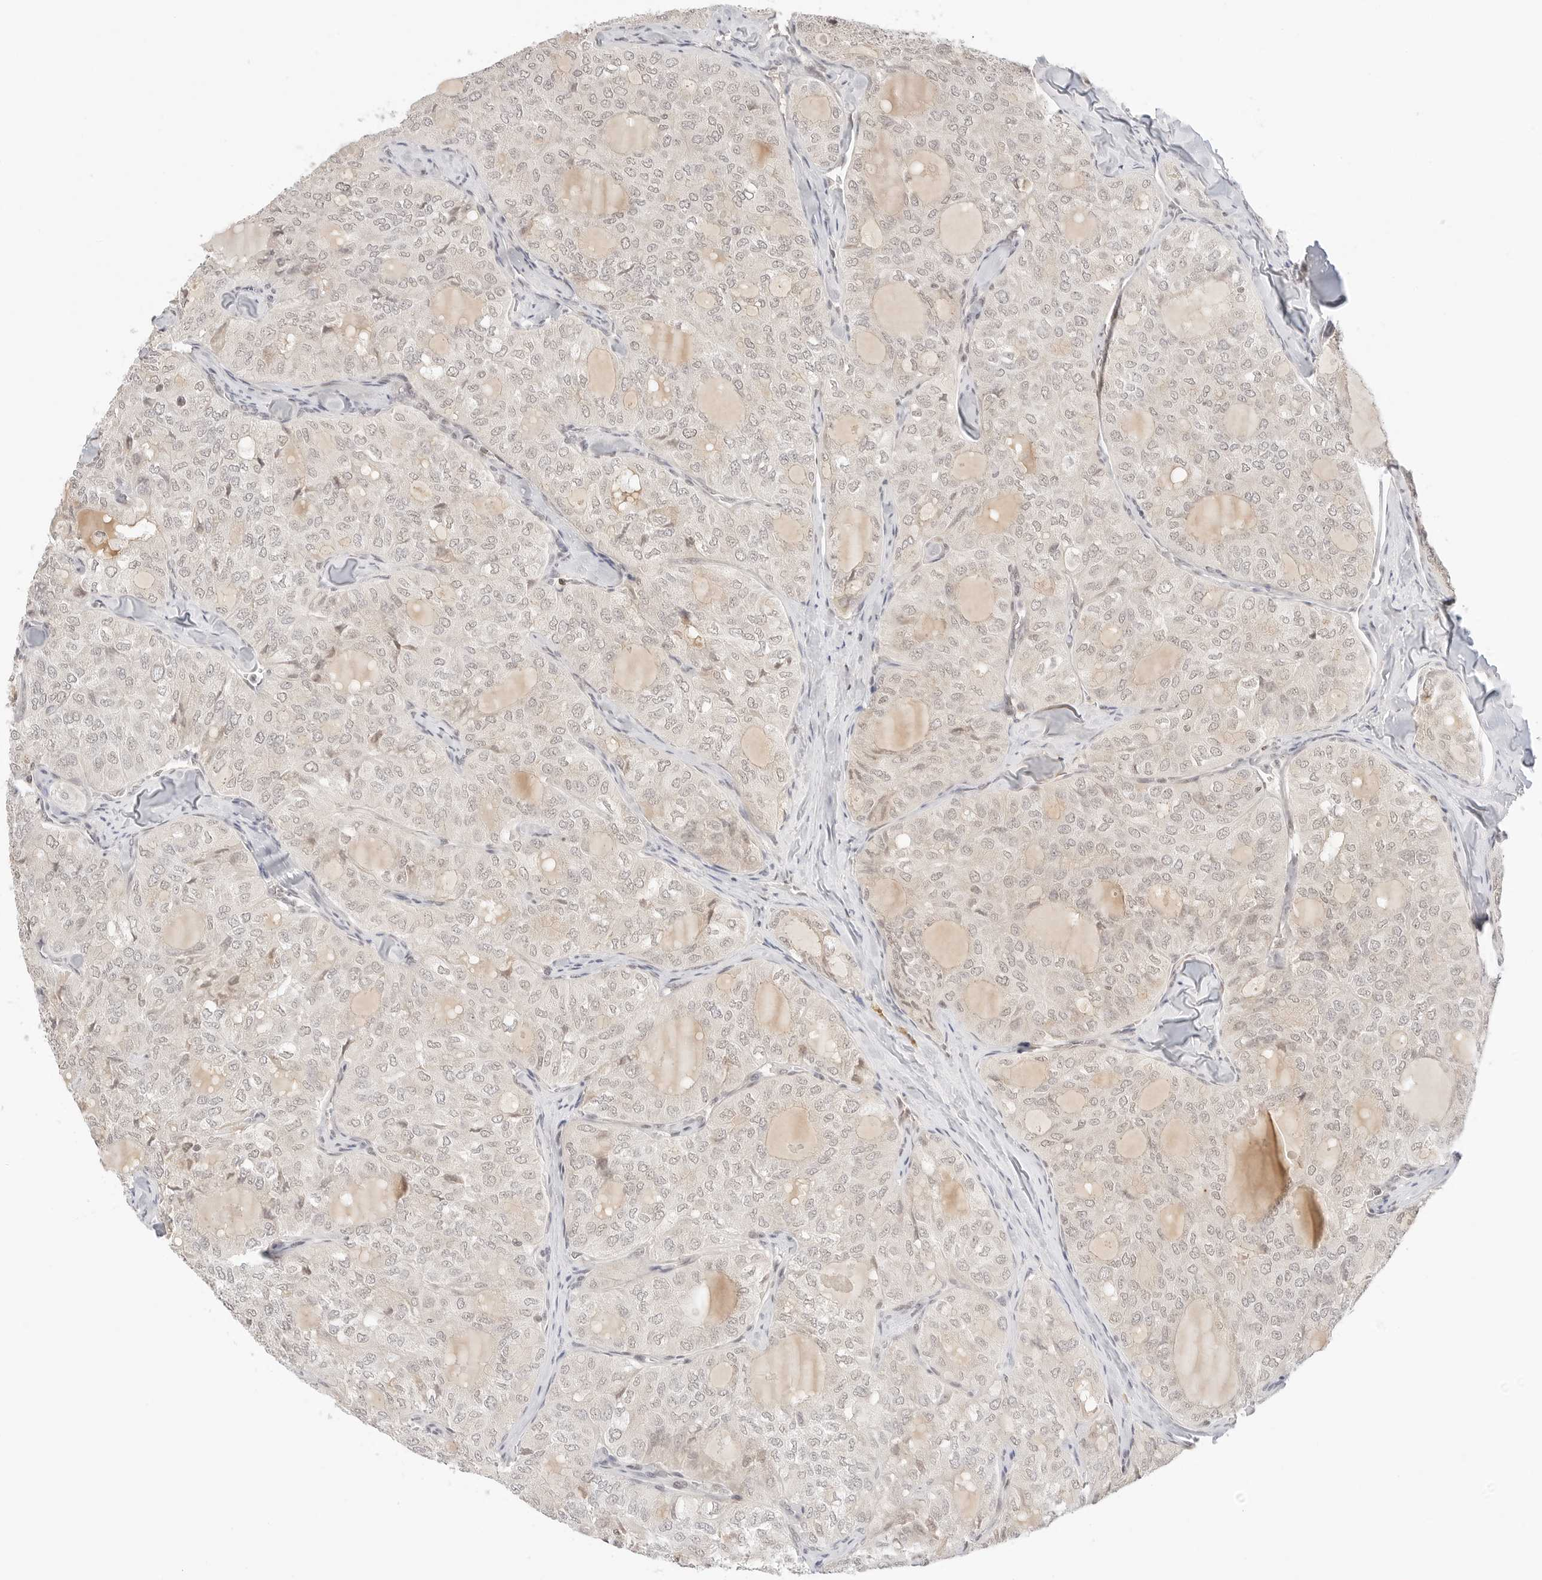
{"staining": {"intensity": "weak", "quantity": ">75%", "location": "nuclear"}, "tissue": "thyroid cancer", "cell_type": "Tumor cells", "image_type": "cancer", "snomed": [{"axis": "morphology", "description": "Follicular adenoma carcinoma, NOS"}, {"axis": "topography", "description": "Thyroid gland"}], "caption": "Protein staining of thyroid follicular adenoma carcinoma tissue demonstrates weak nuclear positivity in about >75% of tumor cells.", "gene": "SEPTIN4", "patient": {"sex": "male", "age": 75}}